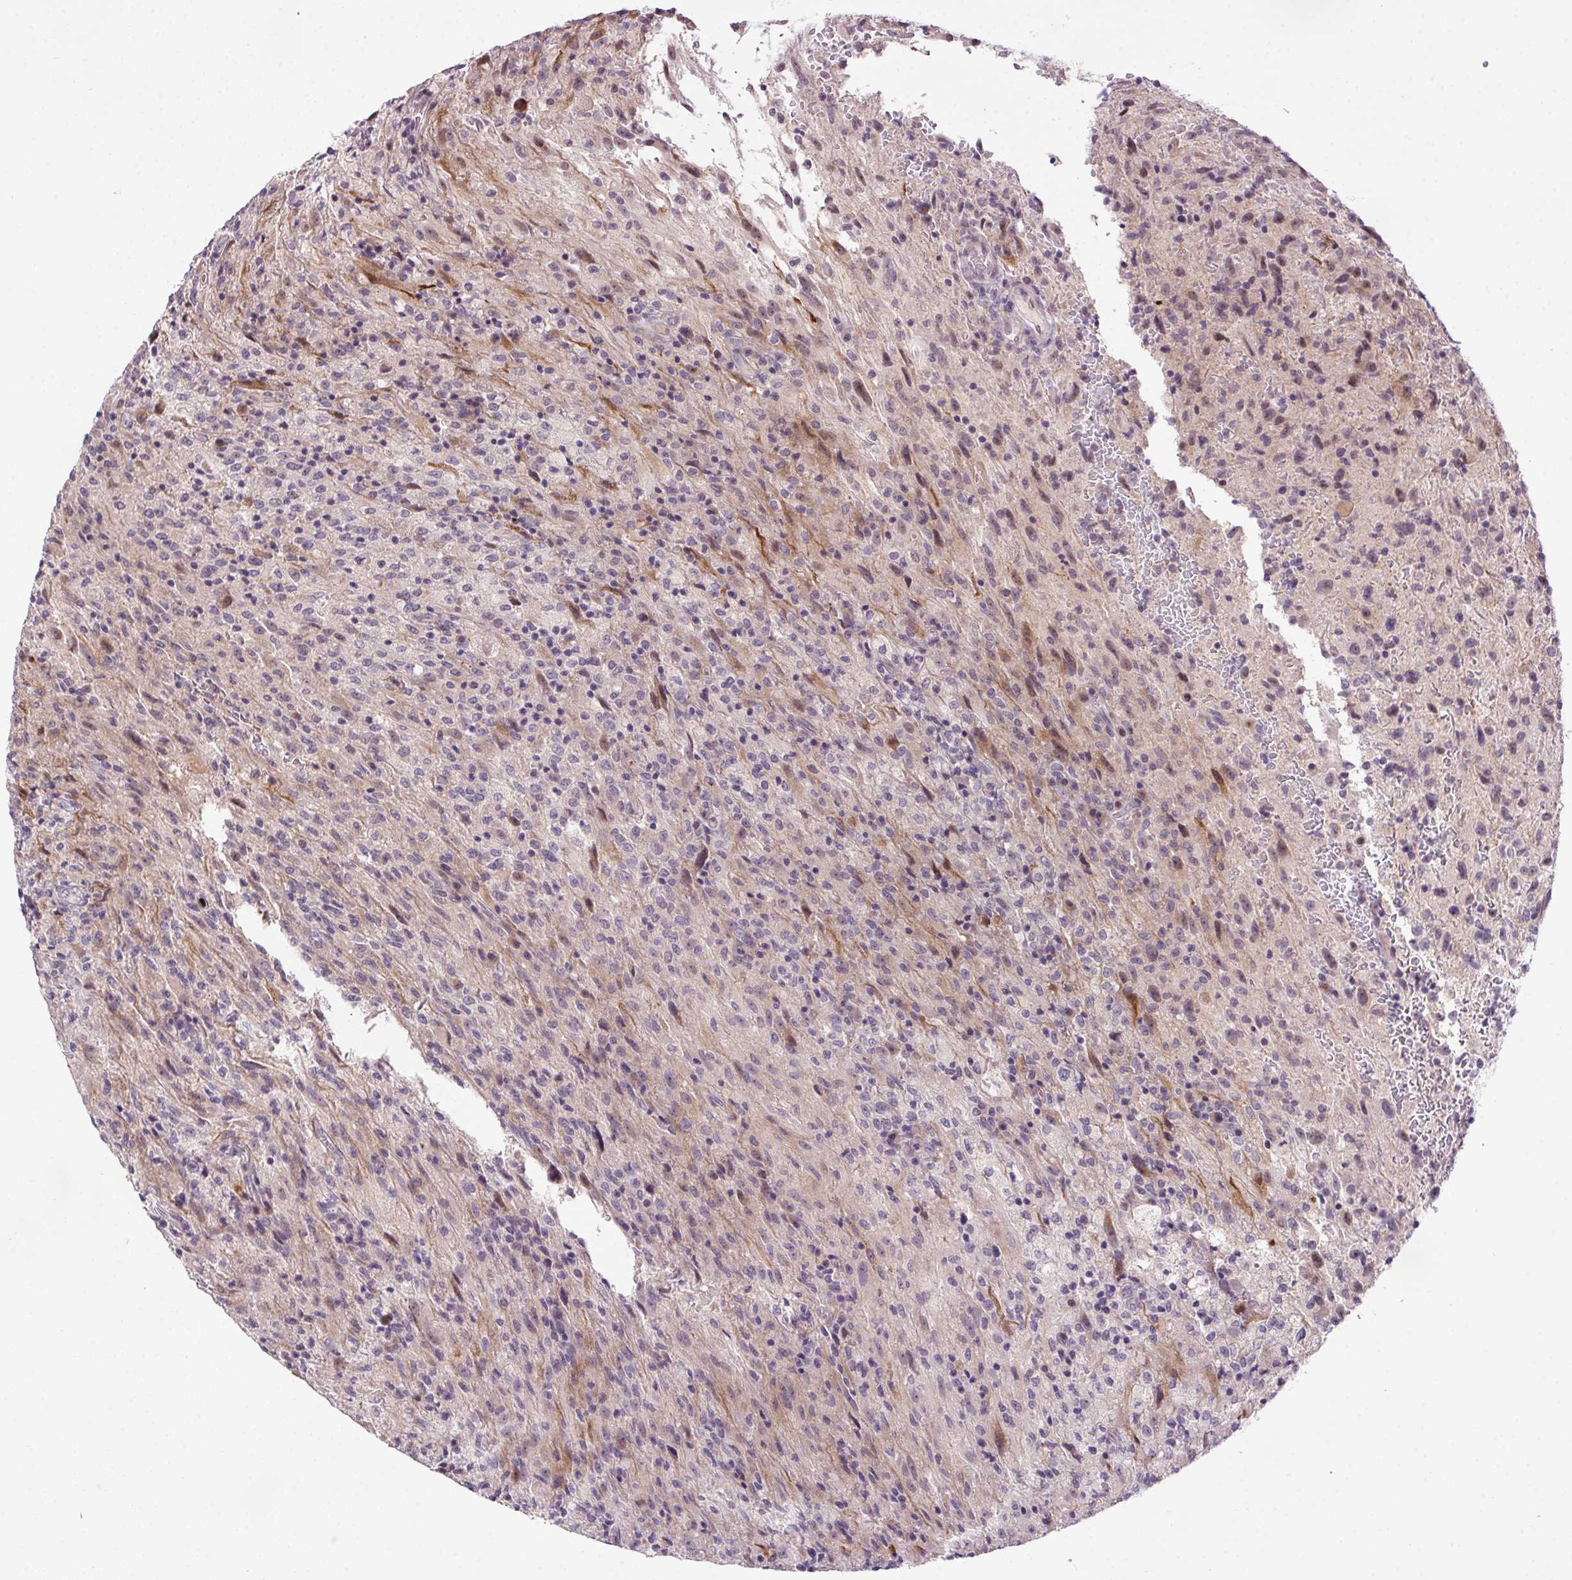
{"staining": {"intensity": "moderate", "quantity": "<25%", "location": "cytoplasmic/membranous,nuclear"}, "tissue": "glioma", "cell_type": "Tumor cells", "image_type": "cancer", "snomed": [{"axis": "morphology", "description": "Glioma, malignant, High grade"}, {"axis": "topography", "description": "Brain"}], "caption": "This is a histology image of immunohistochemistry staining of high-grade glioma (malignant), which shows moderate expression in the cytoplasmic/membranous and nuclear of tumor cells.", "gene": "LRRTM1", "patient": {"sex": "male", "age": 68}}